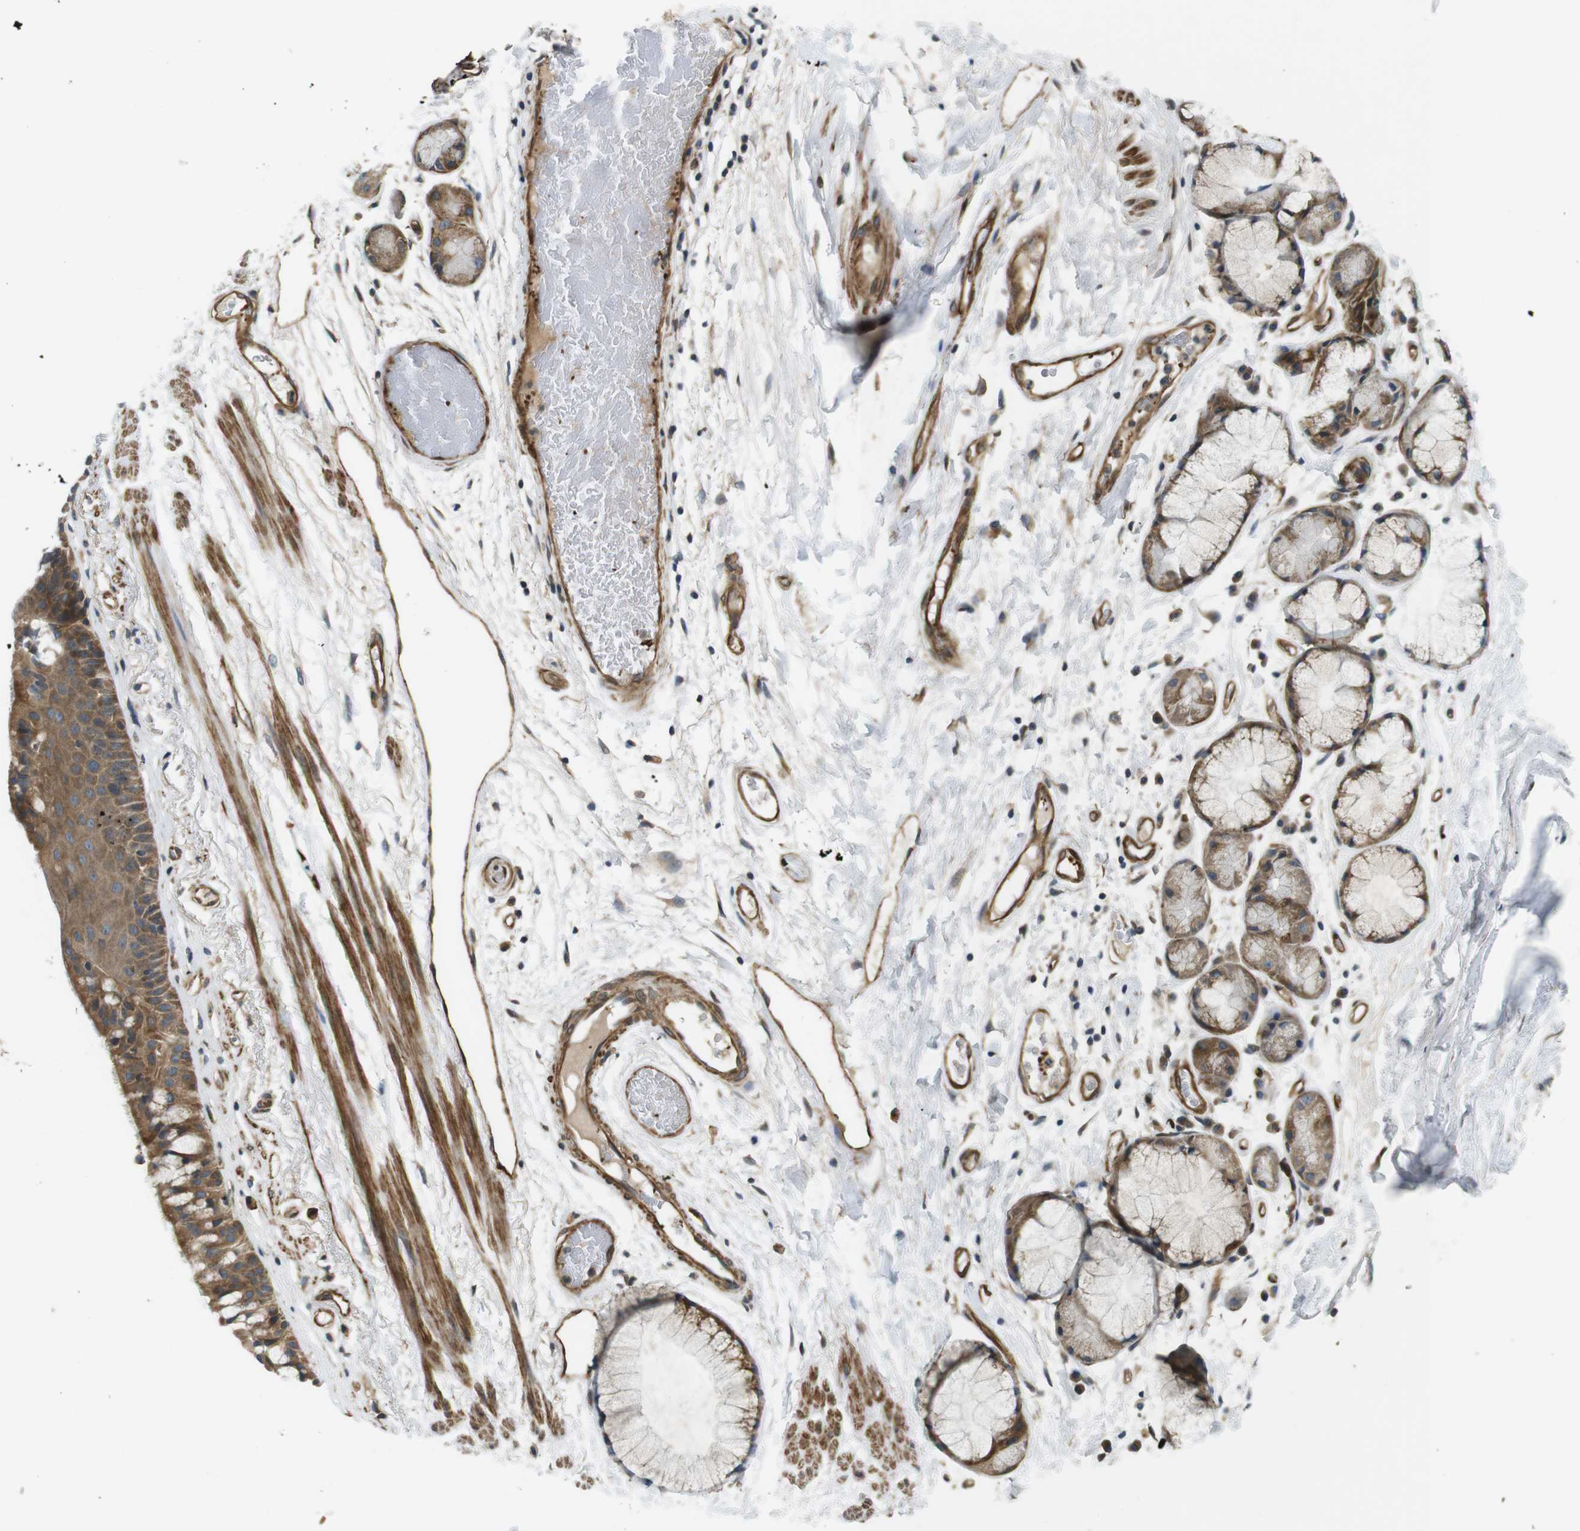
{"staining": {"intensity": "moderate", "quantity": ">75%", "location": "cytoplasmic/membranous"}, "tissue": "bronchus", "cell_type": "Respiratory epithelial cells", "image_type": "normal", "snomed": [{"axis": "morphology", "description": "Normal tissue, NOS"}, {"axis": "topography", "description": "Bronchus"}], "caption": "Immunohistochemical staining of unremarkable bronchus exhibits >75% levels of moderate cytoplasmic/membranous protein positivity in about >75% of respiratory epithelial cells. The staining is performed using DAB (3,3'-diaminobenzidine) brown chromogen to label protein expression. The nuclei are counter-stained blue using hematoxylin.", "gene": "TSC1", "patient": {"sex": "male", "age": 66}}